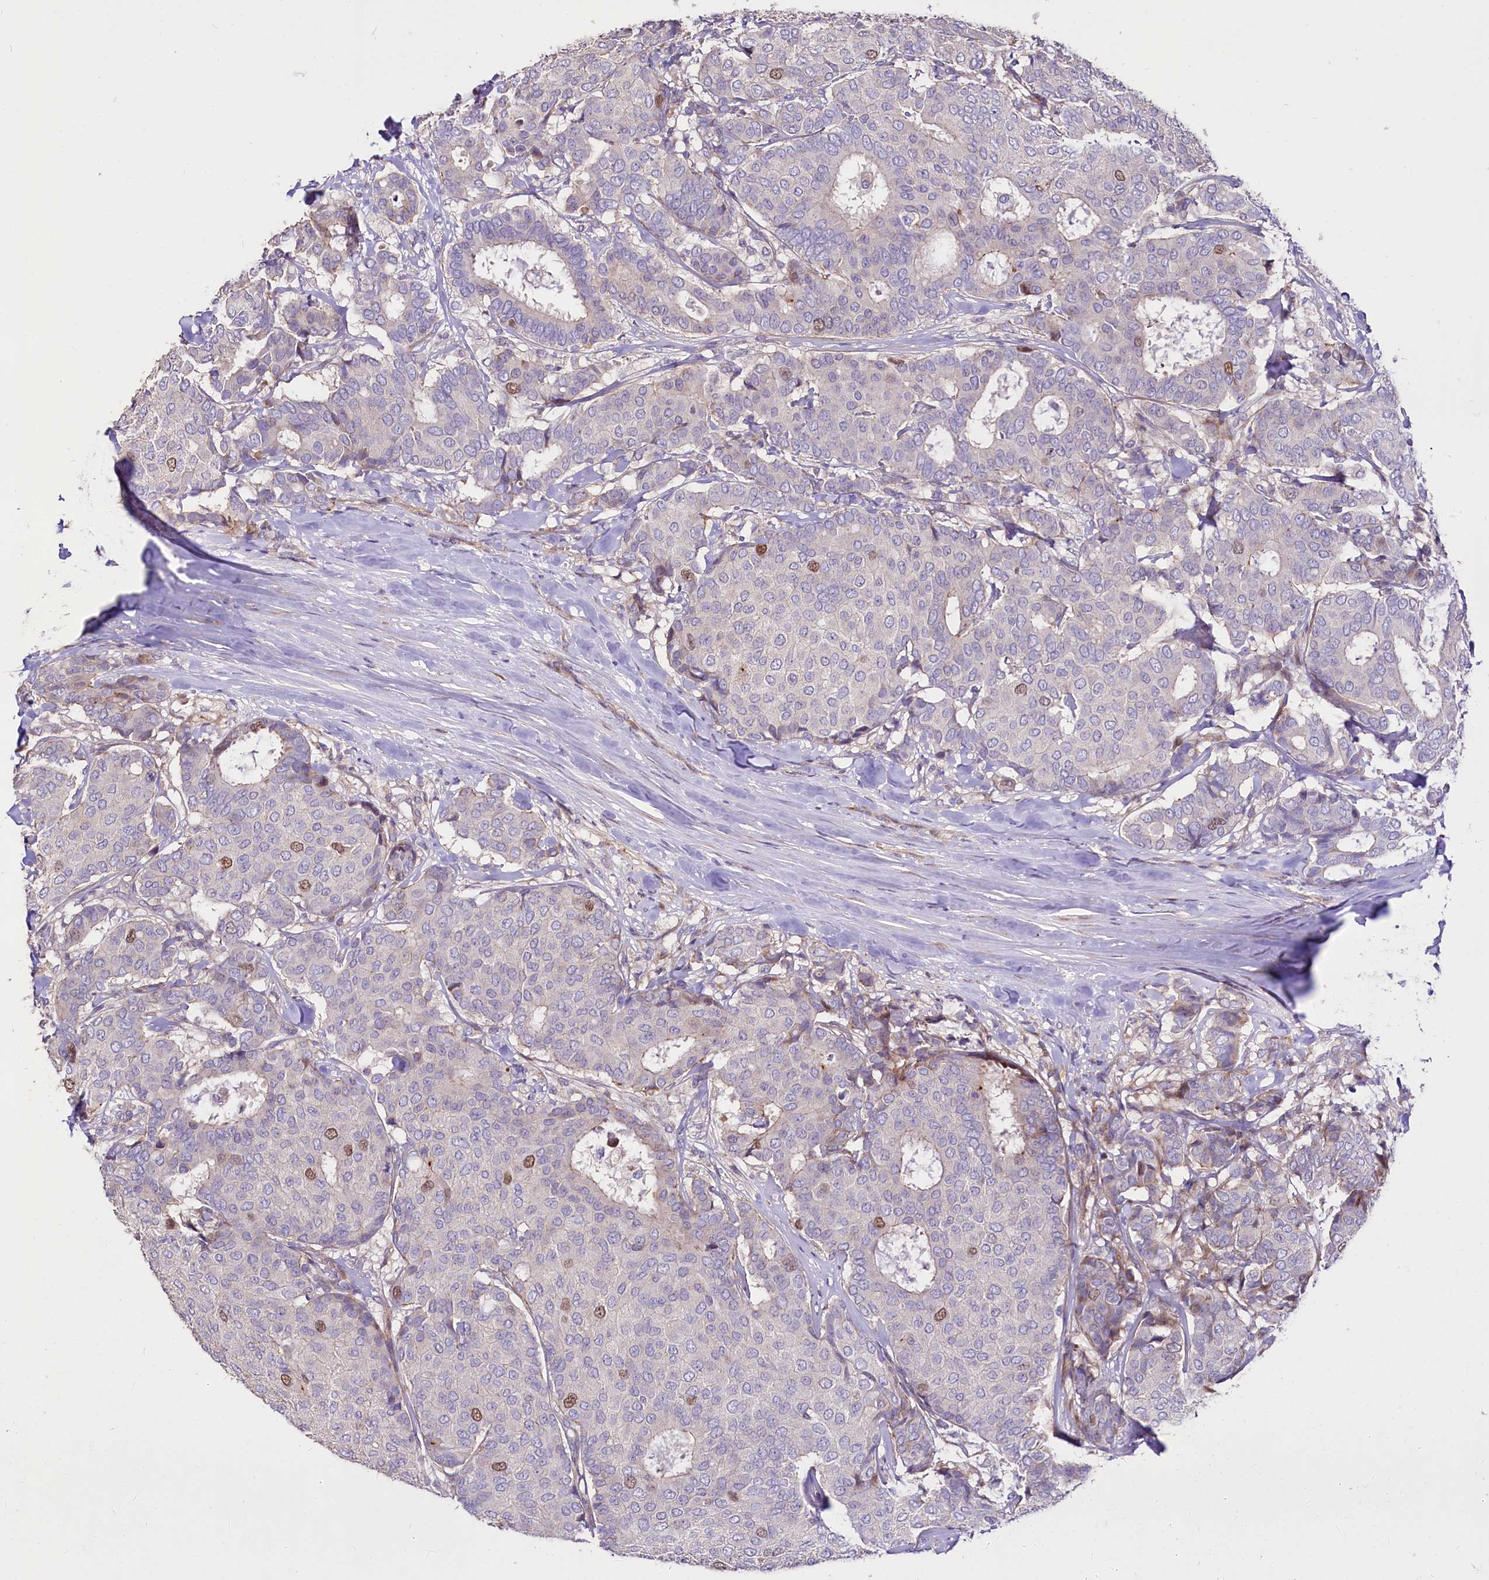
{"staining": {"intensity": "moderate", "quantity": "<25%", "location": "nuclear"}, "tissue": "breast cancer", "cell_type": "Tumor cells", "image_type": "cancer", "snomed": [{"axis": "morphology", "description": "Duct carcinoma"}, {"axis": "topography", "description": "Breast"}], "caption": "About <25% of tumor cells in breast intraductal carcinoma demonstrate moderate nuclear protein staining as visualized by brown immunohistochemical staining.", "gene": "WNT8A", "patient": {"sex": "female", "age": 75}}